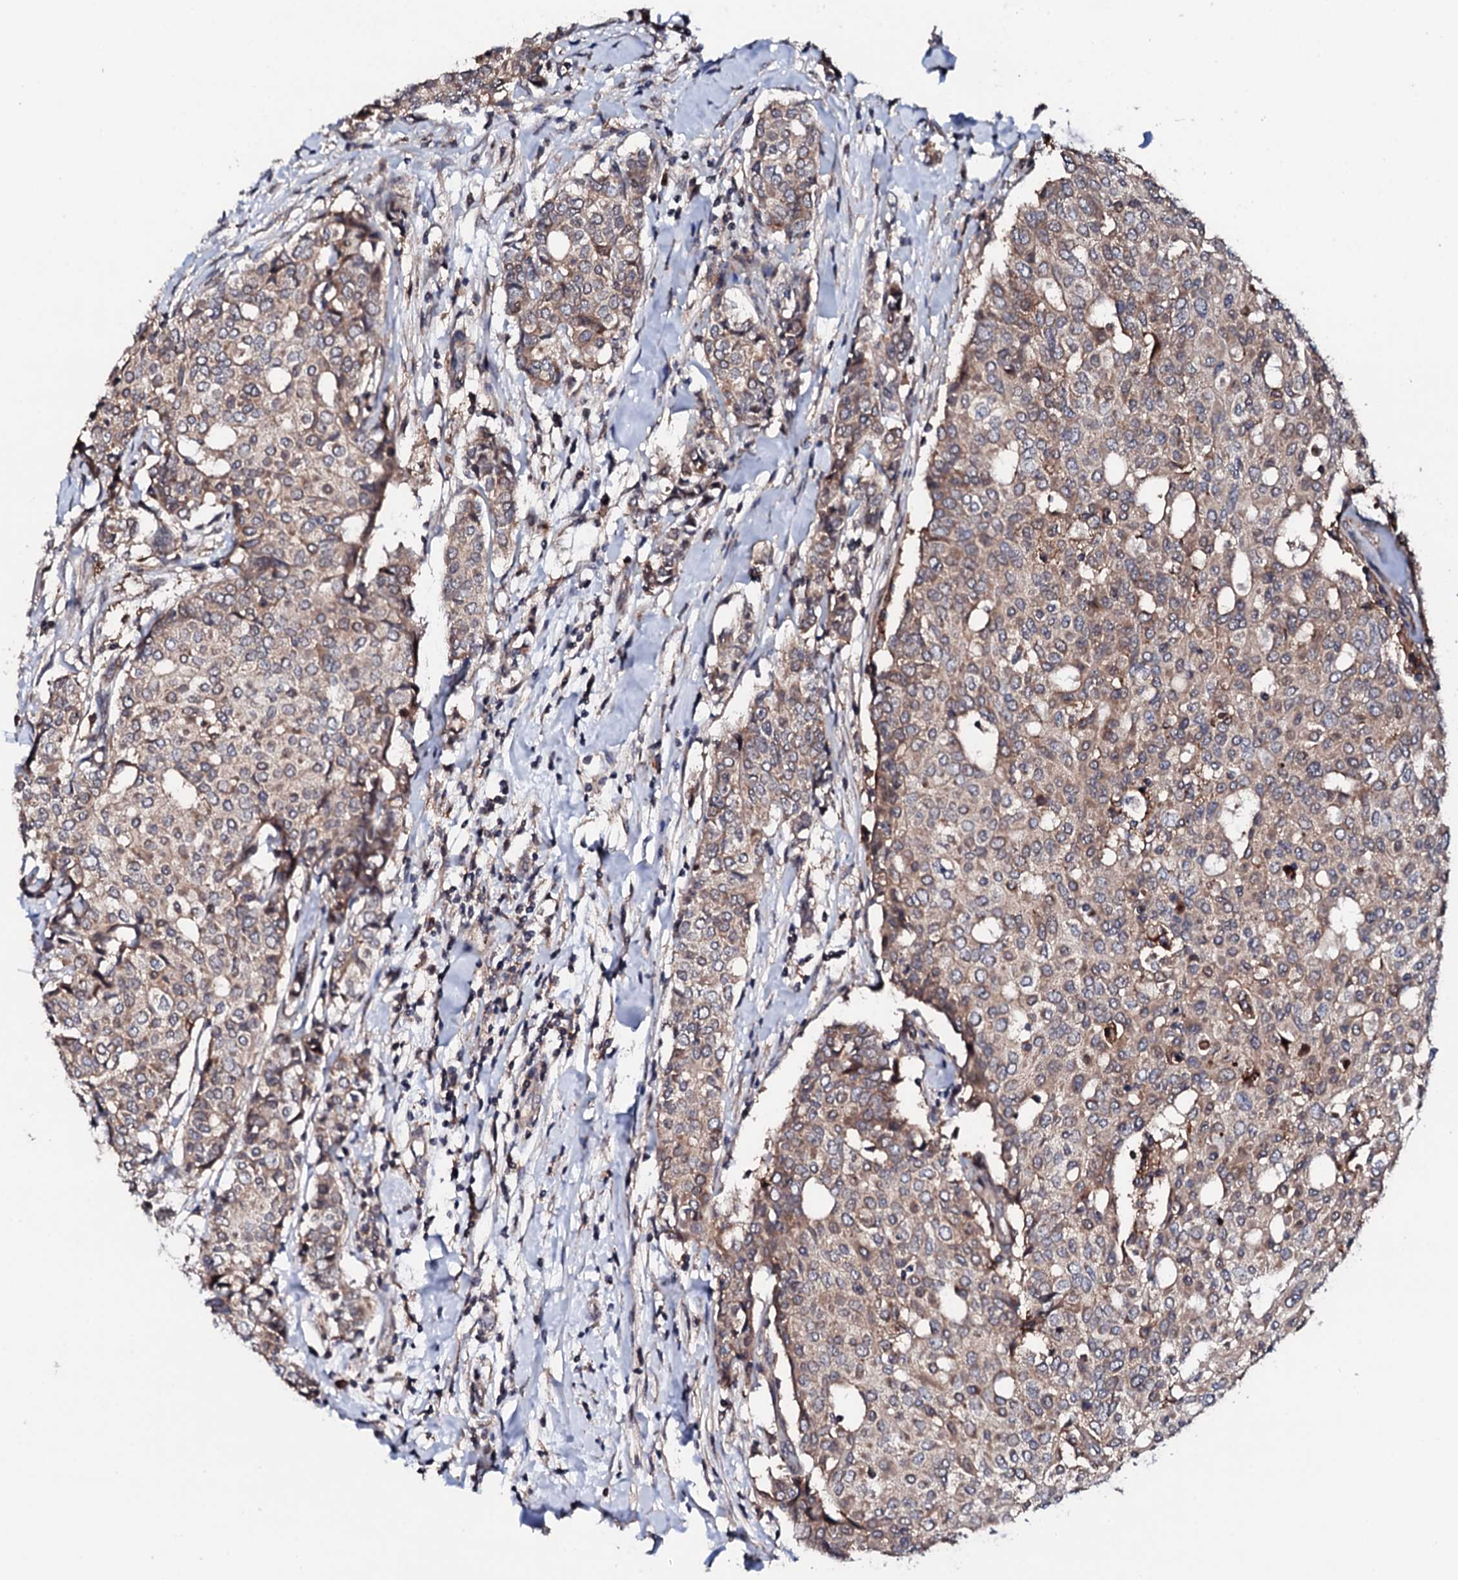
{"staining": {"intensity": "weak", "quantity": ">75%", "location": "cytoplasmic/membranous"}, "tissue": "breast cancer", "cell_type": "Tumor cells", "image_type": "cancer", "snomed": [{"axis": "morphology", "description": "Lobular carcinoma"}, {"axis": "topography", "description": "Breast"}], "caption": "A high-resolution histopathology image shows IHC staining of breast cancer, which displays weak cytoplasmic/membranous positivity in about >75% of tumor cells.", "gene": "EDC3", "patient": {"sex": "female", "age": 51}}